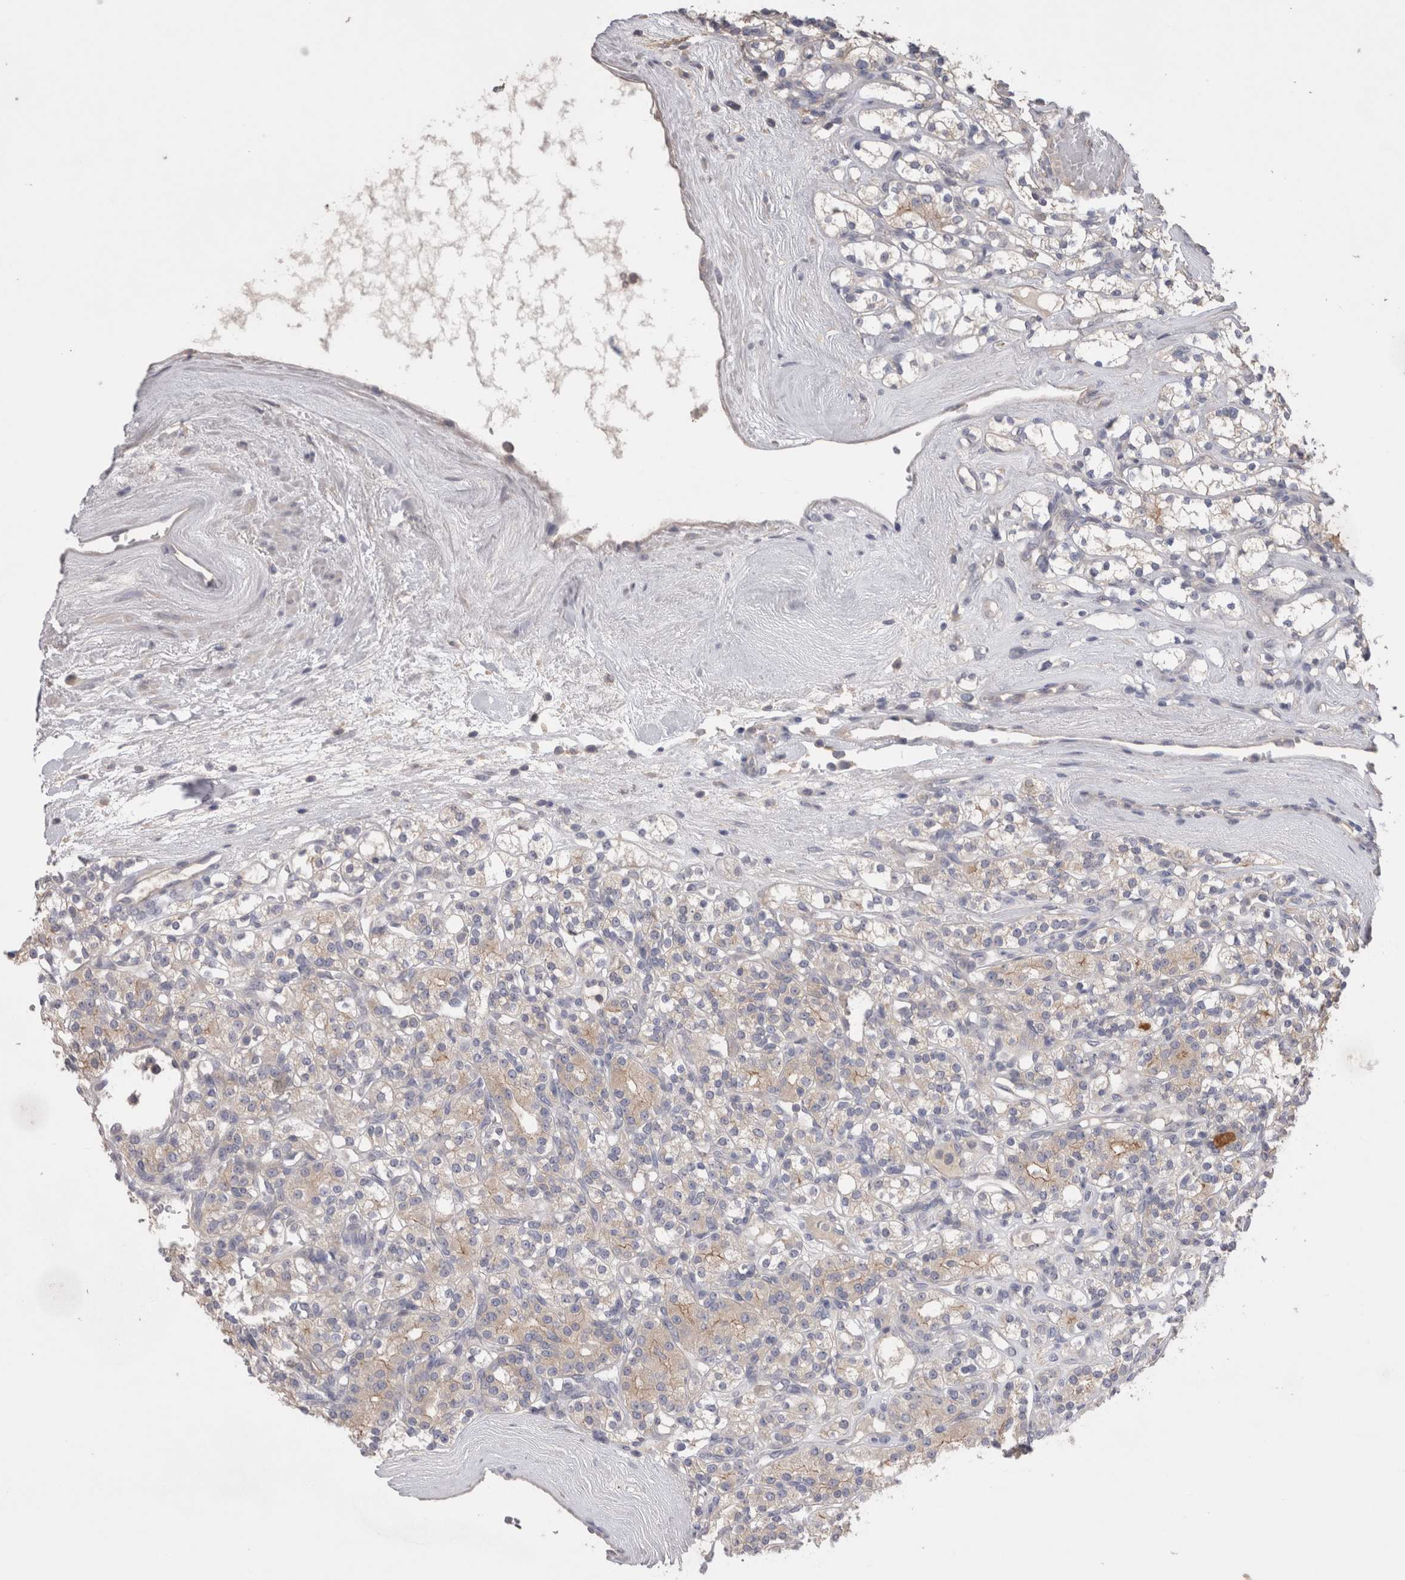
{"staining": {"intensity": "weak", "quantity": "<25%", "location": "cytoplasmic/membranous"}, "tissue": "renal cancer", "cell_type": "Tumor cells", "image_type": "cancer", "snomed": [{"axis": "morphology", "description": "Adenocarcinoma, NOS"}, {"axis": "topography", "description": "Kidney"}], "caption": "The immunohistochemistry photomicrograph has no significant positivity in tumor cells of renal cancer tissue.", "gene": "OTOR", "patient": {"sex": "male", "age": 77}}